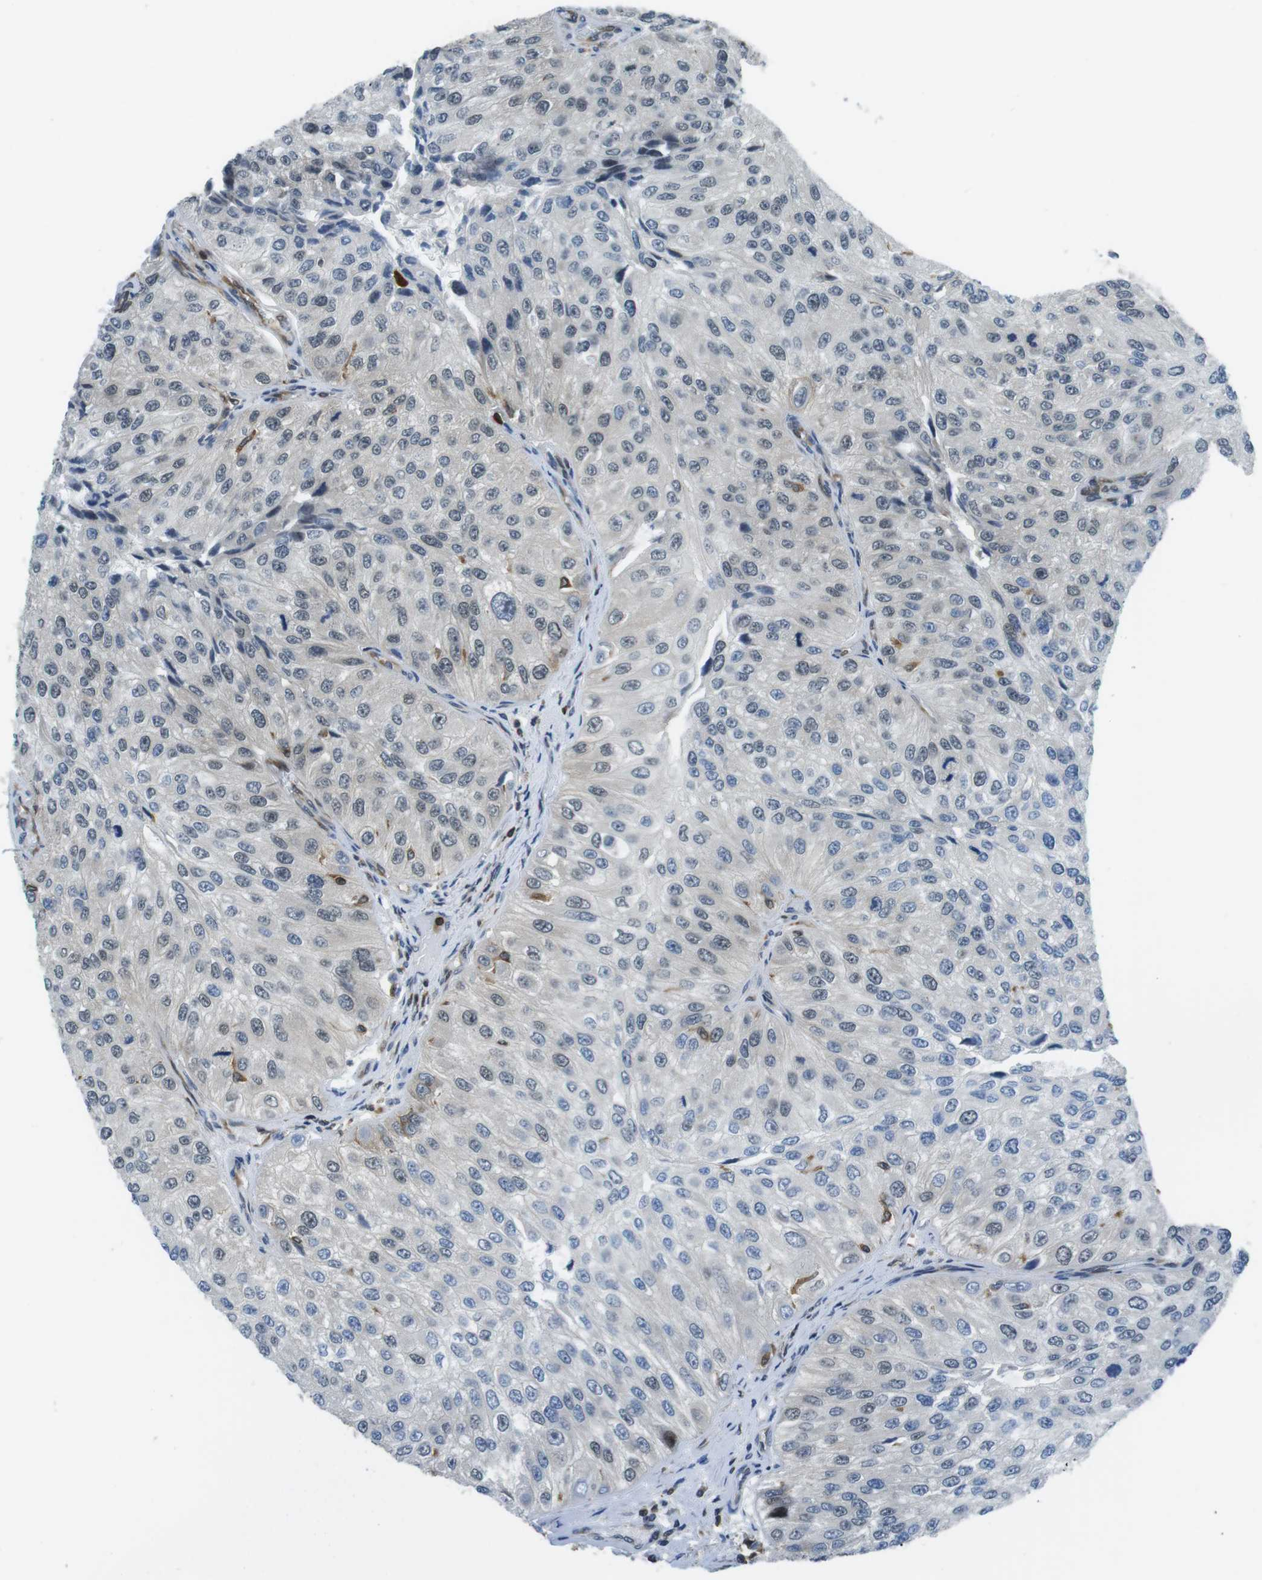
{"staining": {"intensity": "negative", "quantity": "none", "location": "none"}, "tissue": "urothelial cancer", "cell_type": "Tumor cells", "image_type": "cancer", "snomed": [{"axis": "morphology", "description": "Urothelial carcinoma, High grade"}, {"axis": "topography", "description": "Kidney"}, {"axis": "topography", "description": "Urinary bladder"}], "caption": "Immunohistochemical staining of human urothelial cancer displays no significant expression in tumor cells. (IHC, brightfield microscopy, high magnification).", "gene": "STK10", "patient": {"sex": "male", "age": 77}}